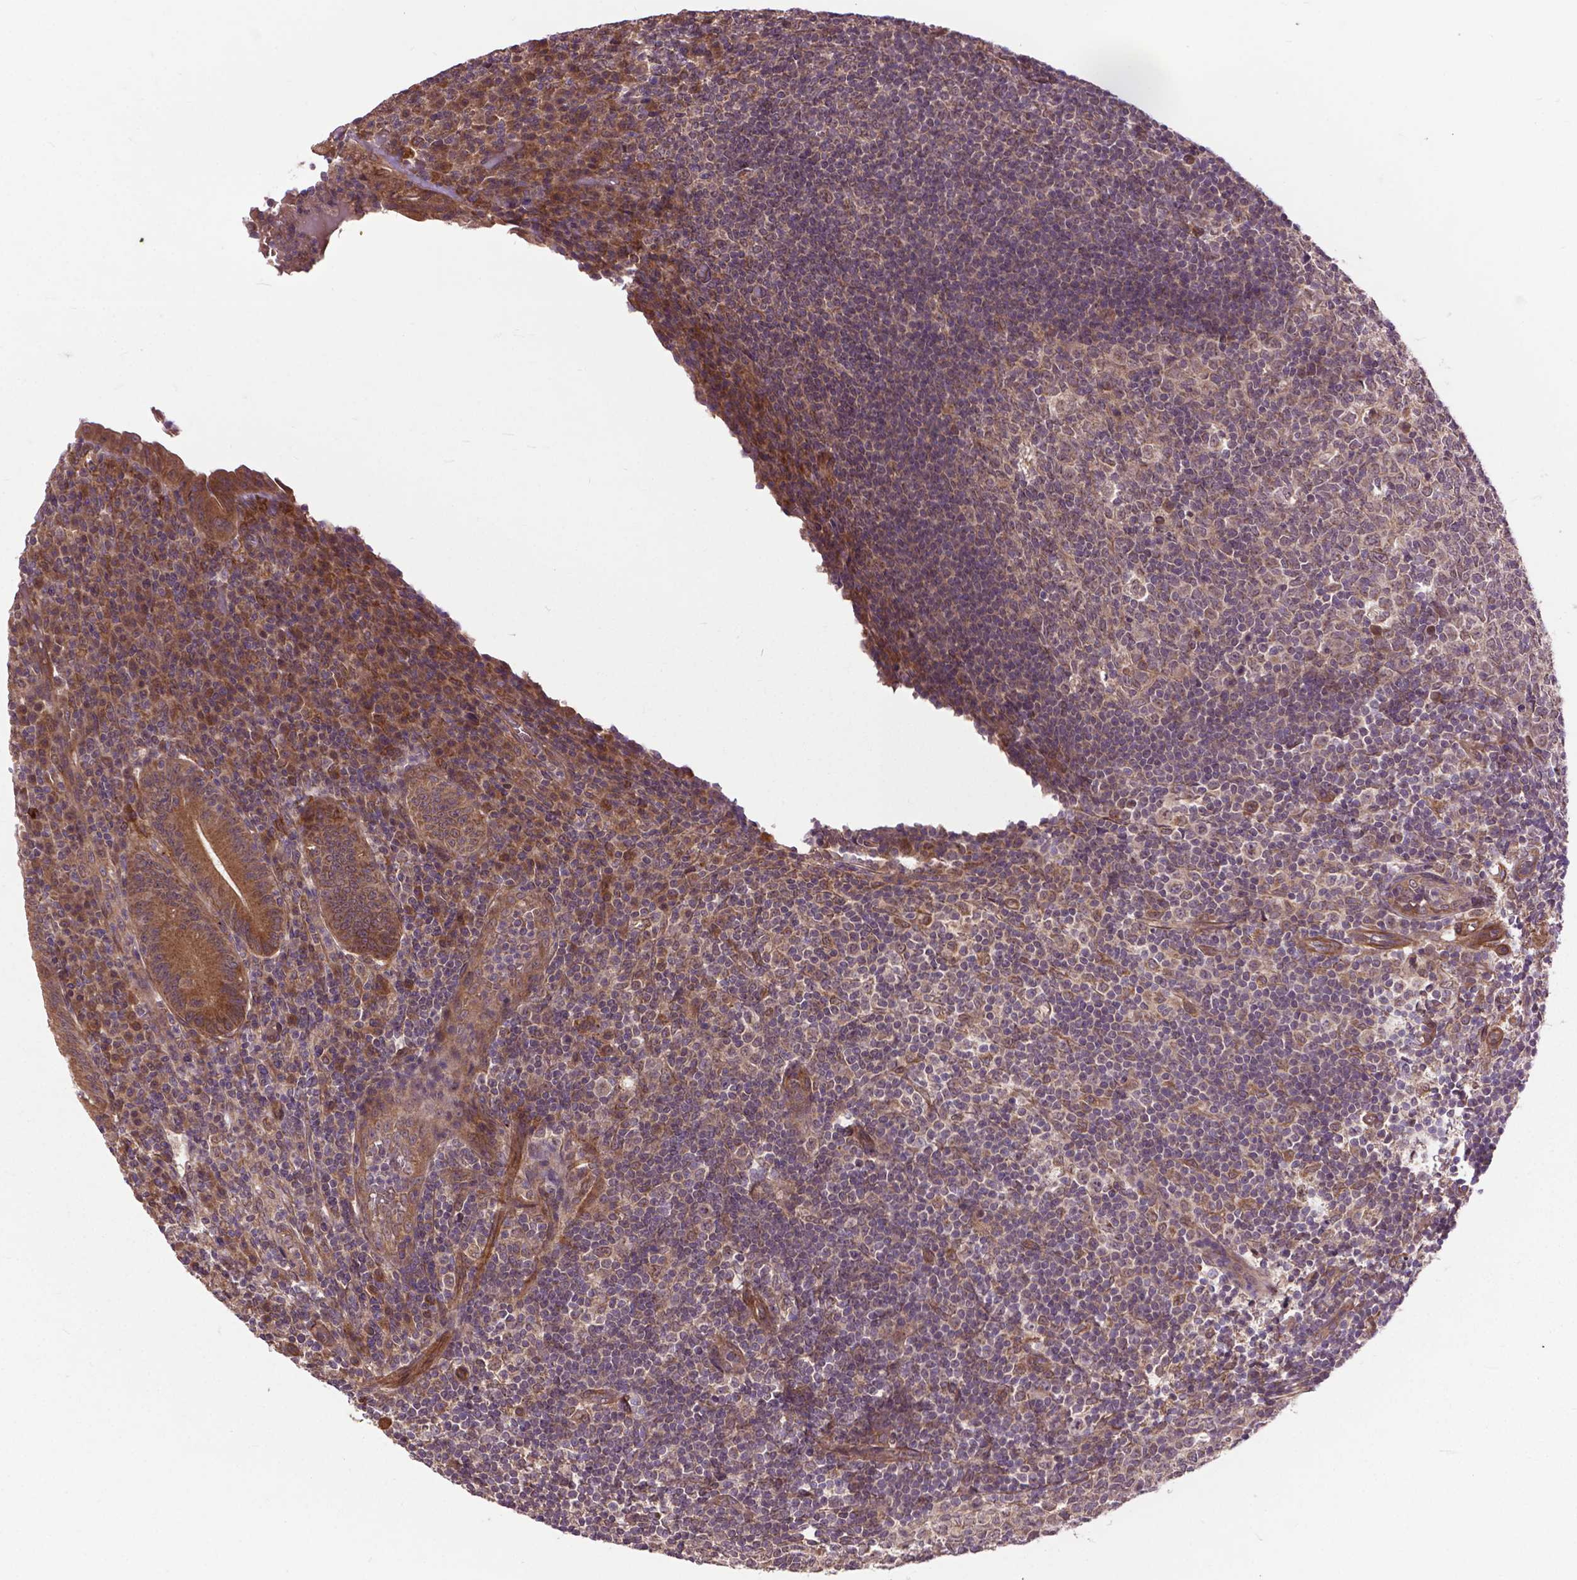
{"staining": {"intensity": "strong", "quantity": ">75%", "location": "cytoplasmic/membranous"}, "tissue": "appendix", "cell_type": "Glandular cells", "image_type": "normal", "snomed": [{"axis": "morphology", "description": "Normal tissue, NOS"}, {"axis": "topography", "description": "Appendix"}], "caption": "A brown stain shows strong cytoplasmic/membranous staining of a protein in glandular cells of benign appendix.", "gene": "ZNF616", "patient": {"sex": "male", "age": 18}}